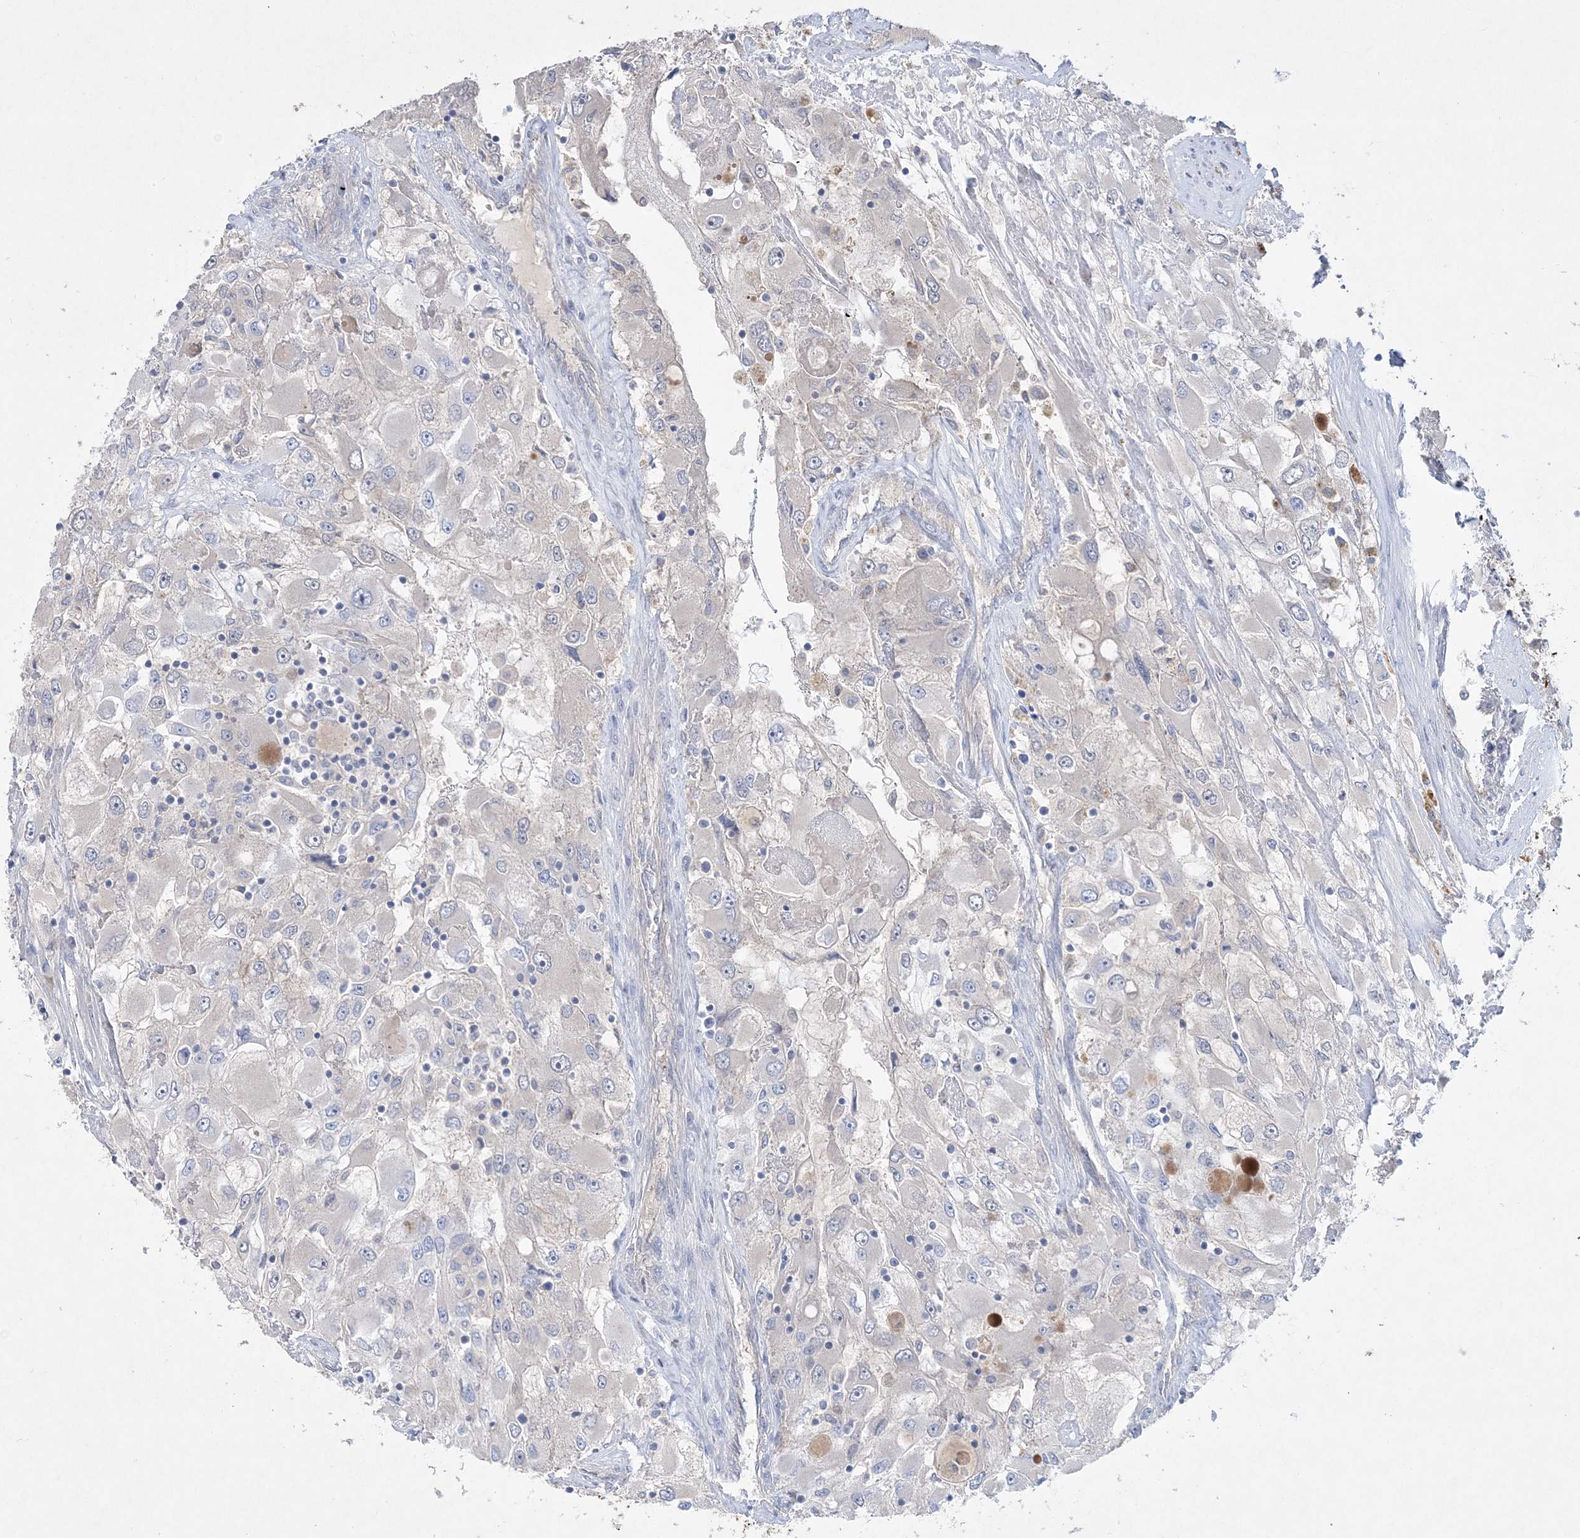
{"staining": {"intensity": "negative", "quantity": "none", "location": "none"}, "tissue": "renal cancer", "cell_type": "Tumor cells", "image_type": "cancer", "snomed": [{"axis": "morphology", "description": "Adenocarcinoma, NOS"}, {"axis": "topography", "description": "Kidney"}], "caption": "This image is of adenocarcinoma (renal) stained with immunohistochemistry to label a protein in brown with the nuclei are counter-stained blue. There is no expression in tumor cells.", "gene": "ADCK2", "patient": {"sex": "female", "age": 52}}